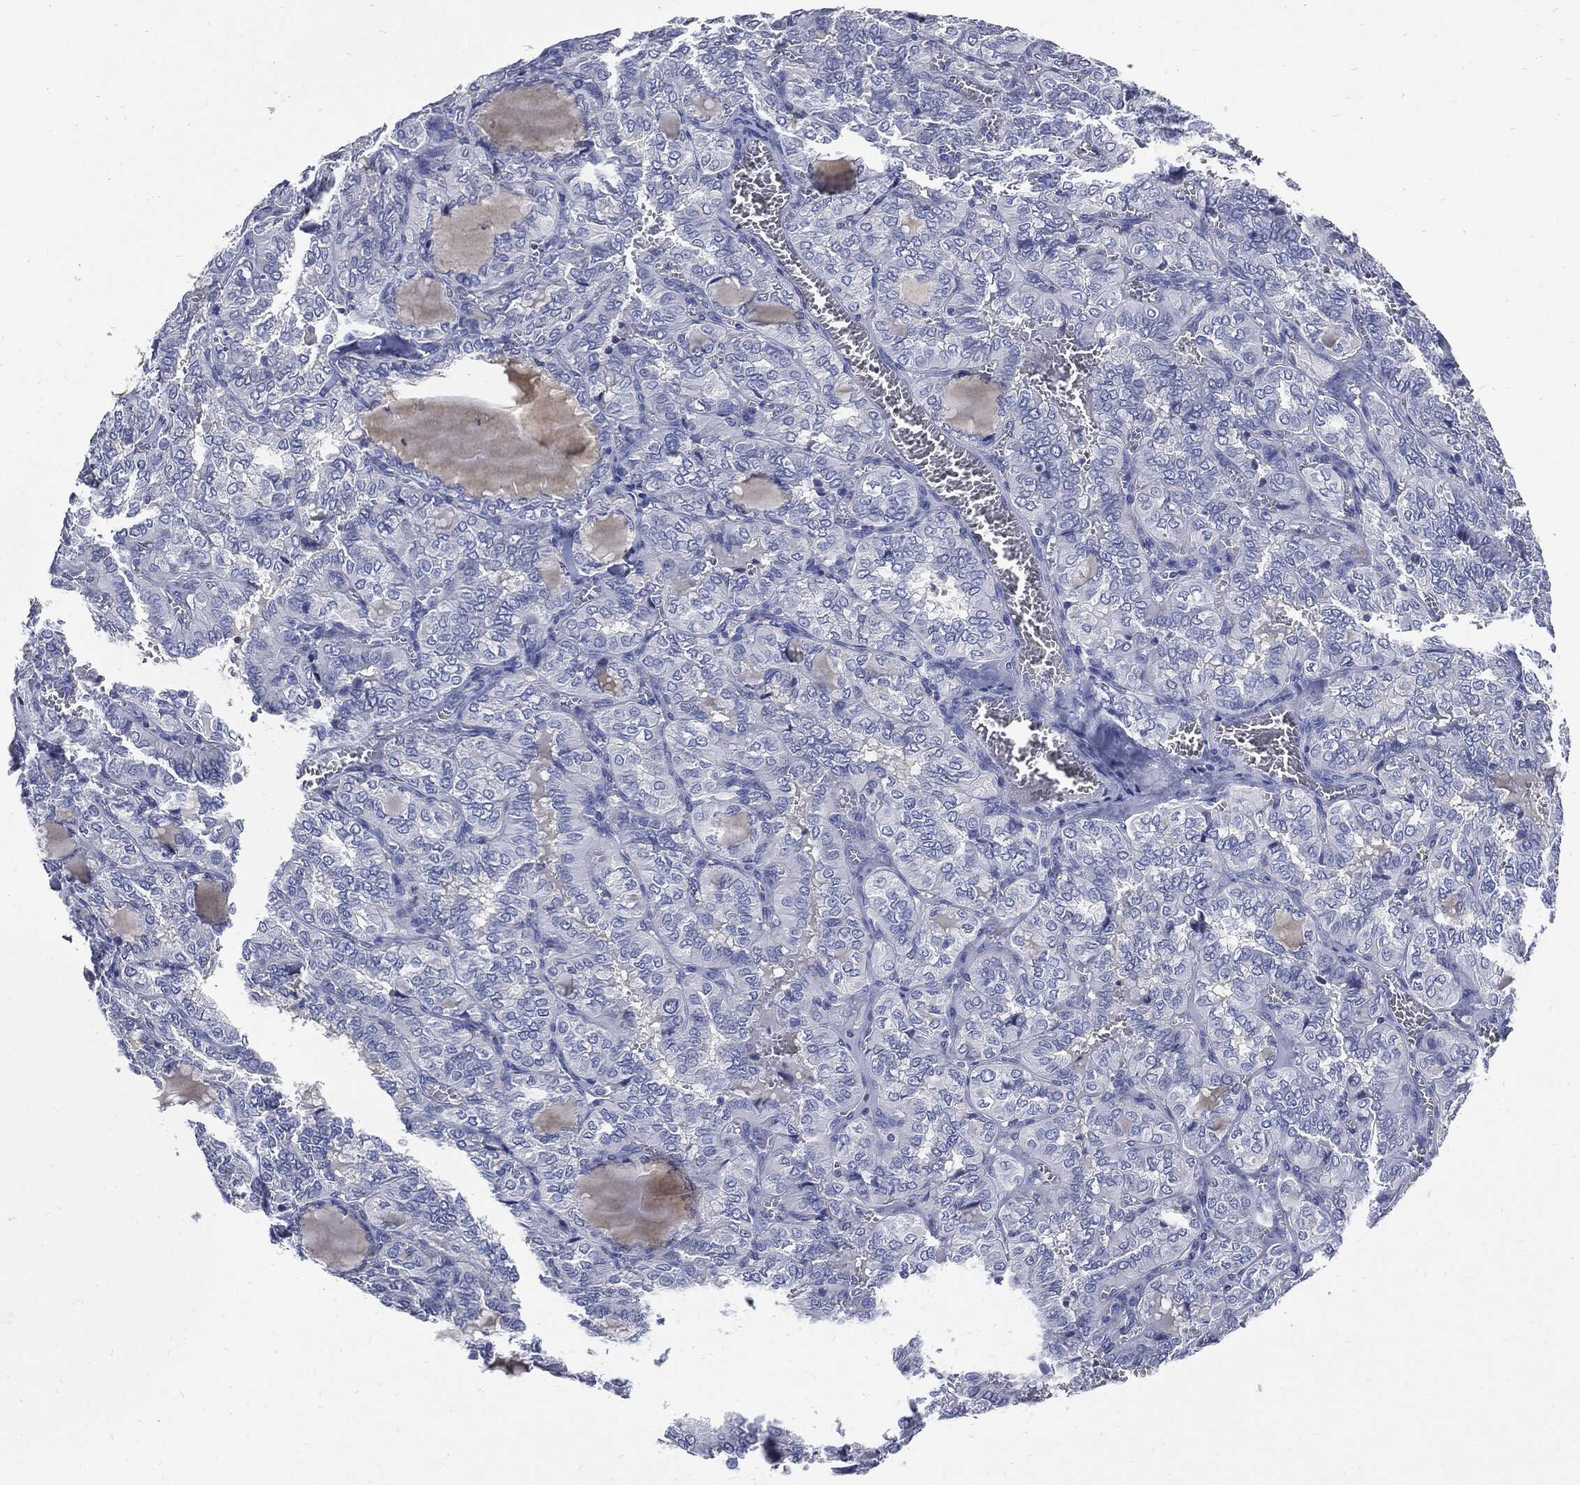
{"staining": {"intensity": "negative", "quantity": "none", "location": "none"}, "tissue": "thyroid cancer", "cell_type": "Tumor cells", "image_type": "cancer", "snomed": [{"axis": "morphology", "description": "Papillary adenocarcinoma, NOS"}, {"axis": "topography", "description": "Thyroid gland"}], "caption": "IHC of thyroid cancer (papillary adenocarcinoma) demonstrates no expression in tumor cells.", "gene": "CPE", "patient": {"sex": "female", "age": 41}}